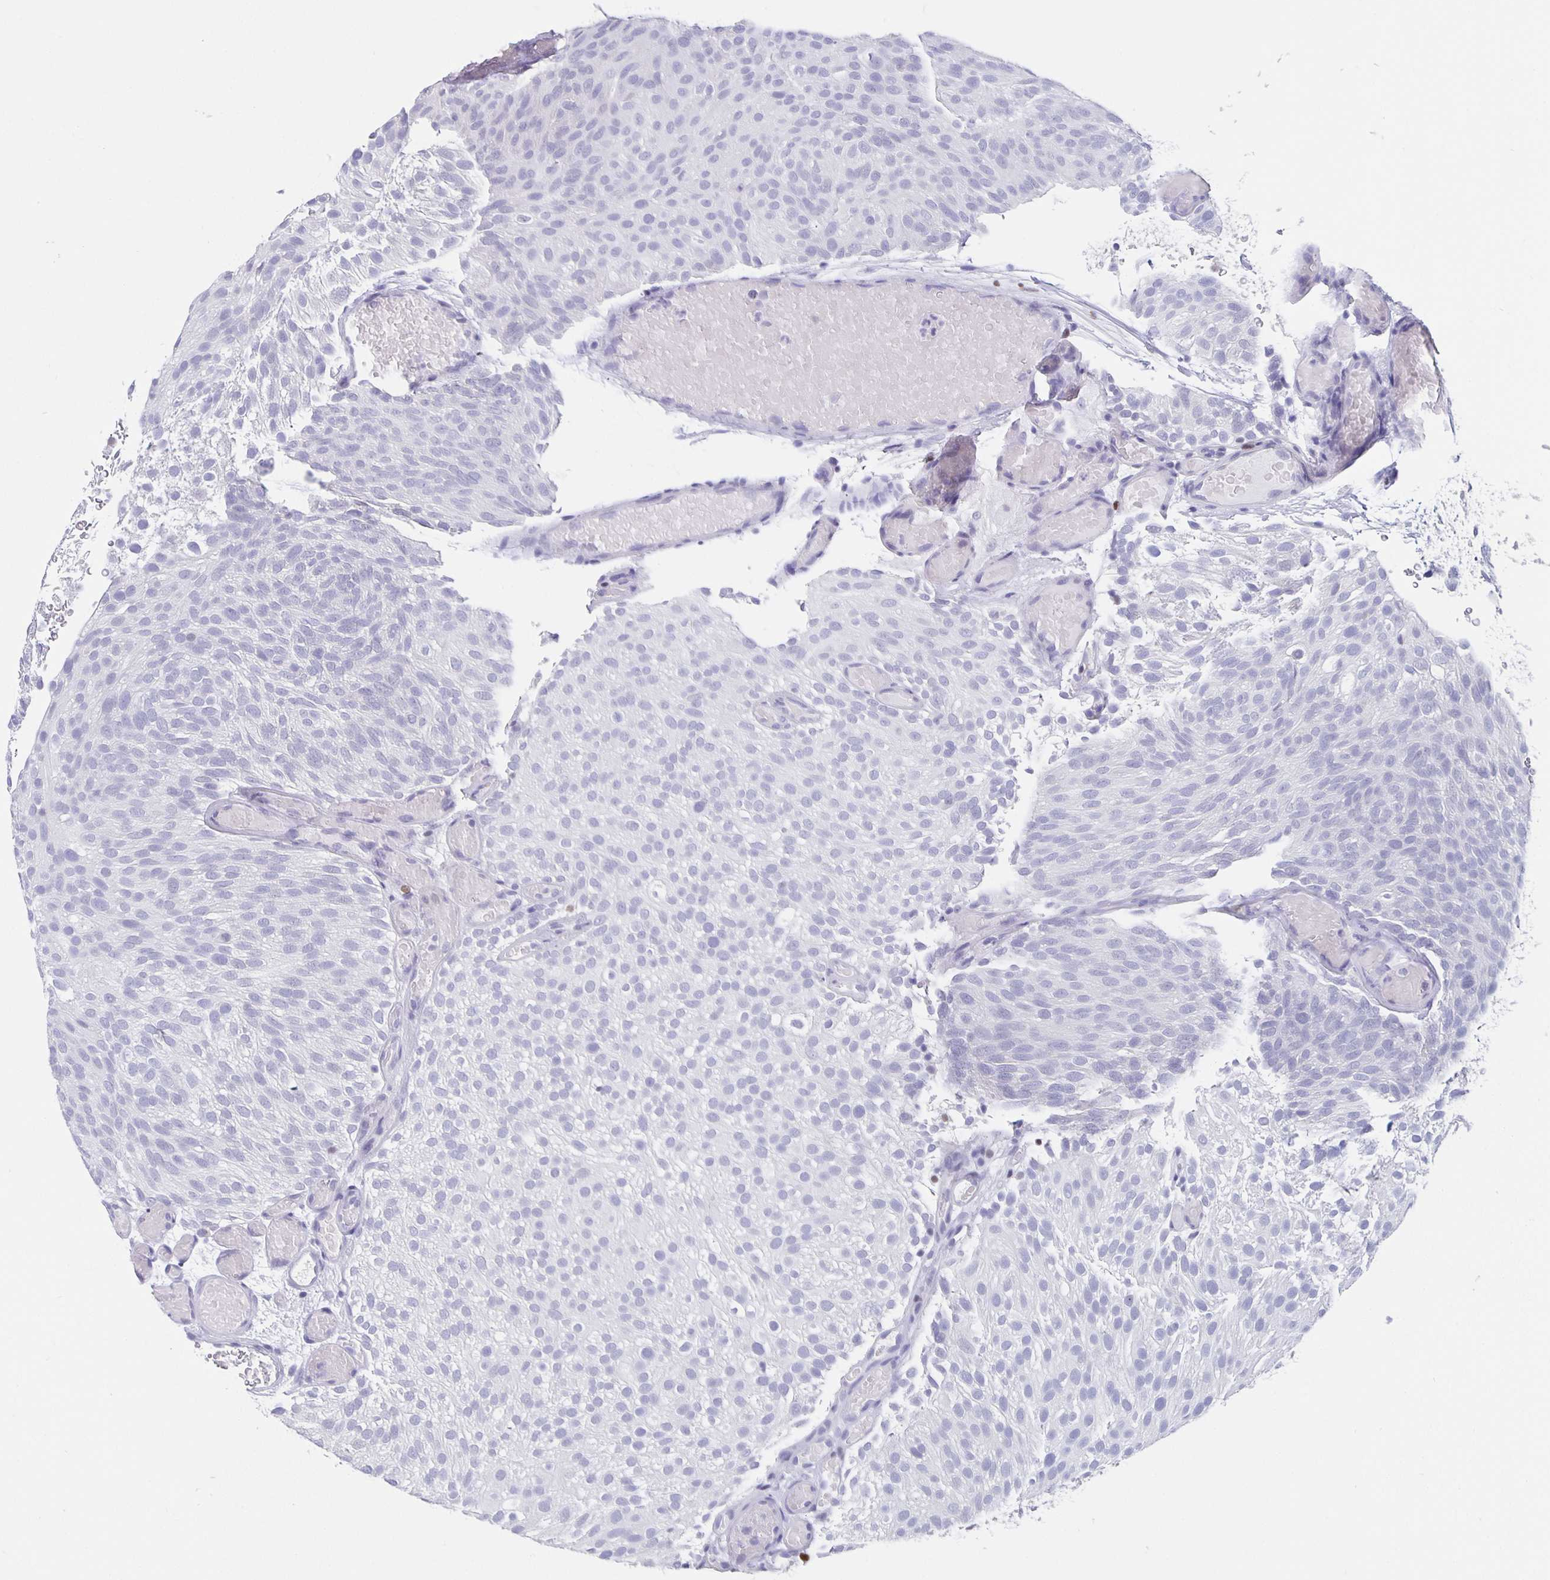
{"staining": {"intensity": "negative", "quantity": "none", "location": "none"}, "tissue": "urothelial cancer", "cell_type": "Tumor cells", "image_type": "cancer", "snomed": [{"axis": "morphology", "description": "Urothelial carcinoma, Low grade"}, {"axis": "topography", "description": "Urinary bladder"}], "caption": "Immunohistochemical staining of urothelial carcinoma (low-grade) exhibits no significant positivity in tumor cells.", "gene": "SATB2", "patient": {"sex": "male", "age": 78}}